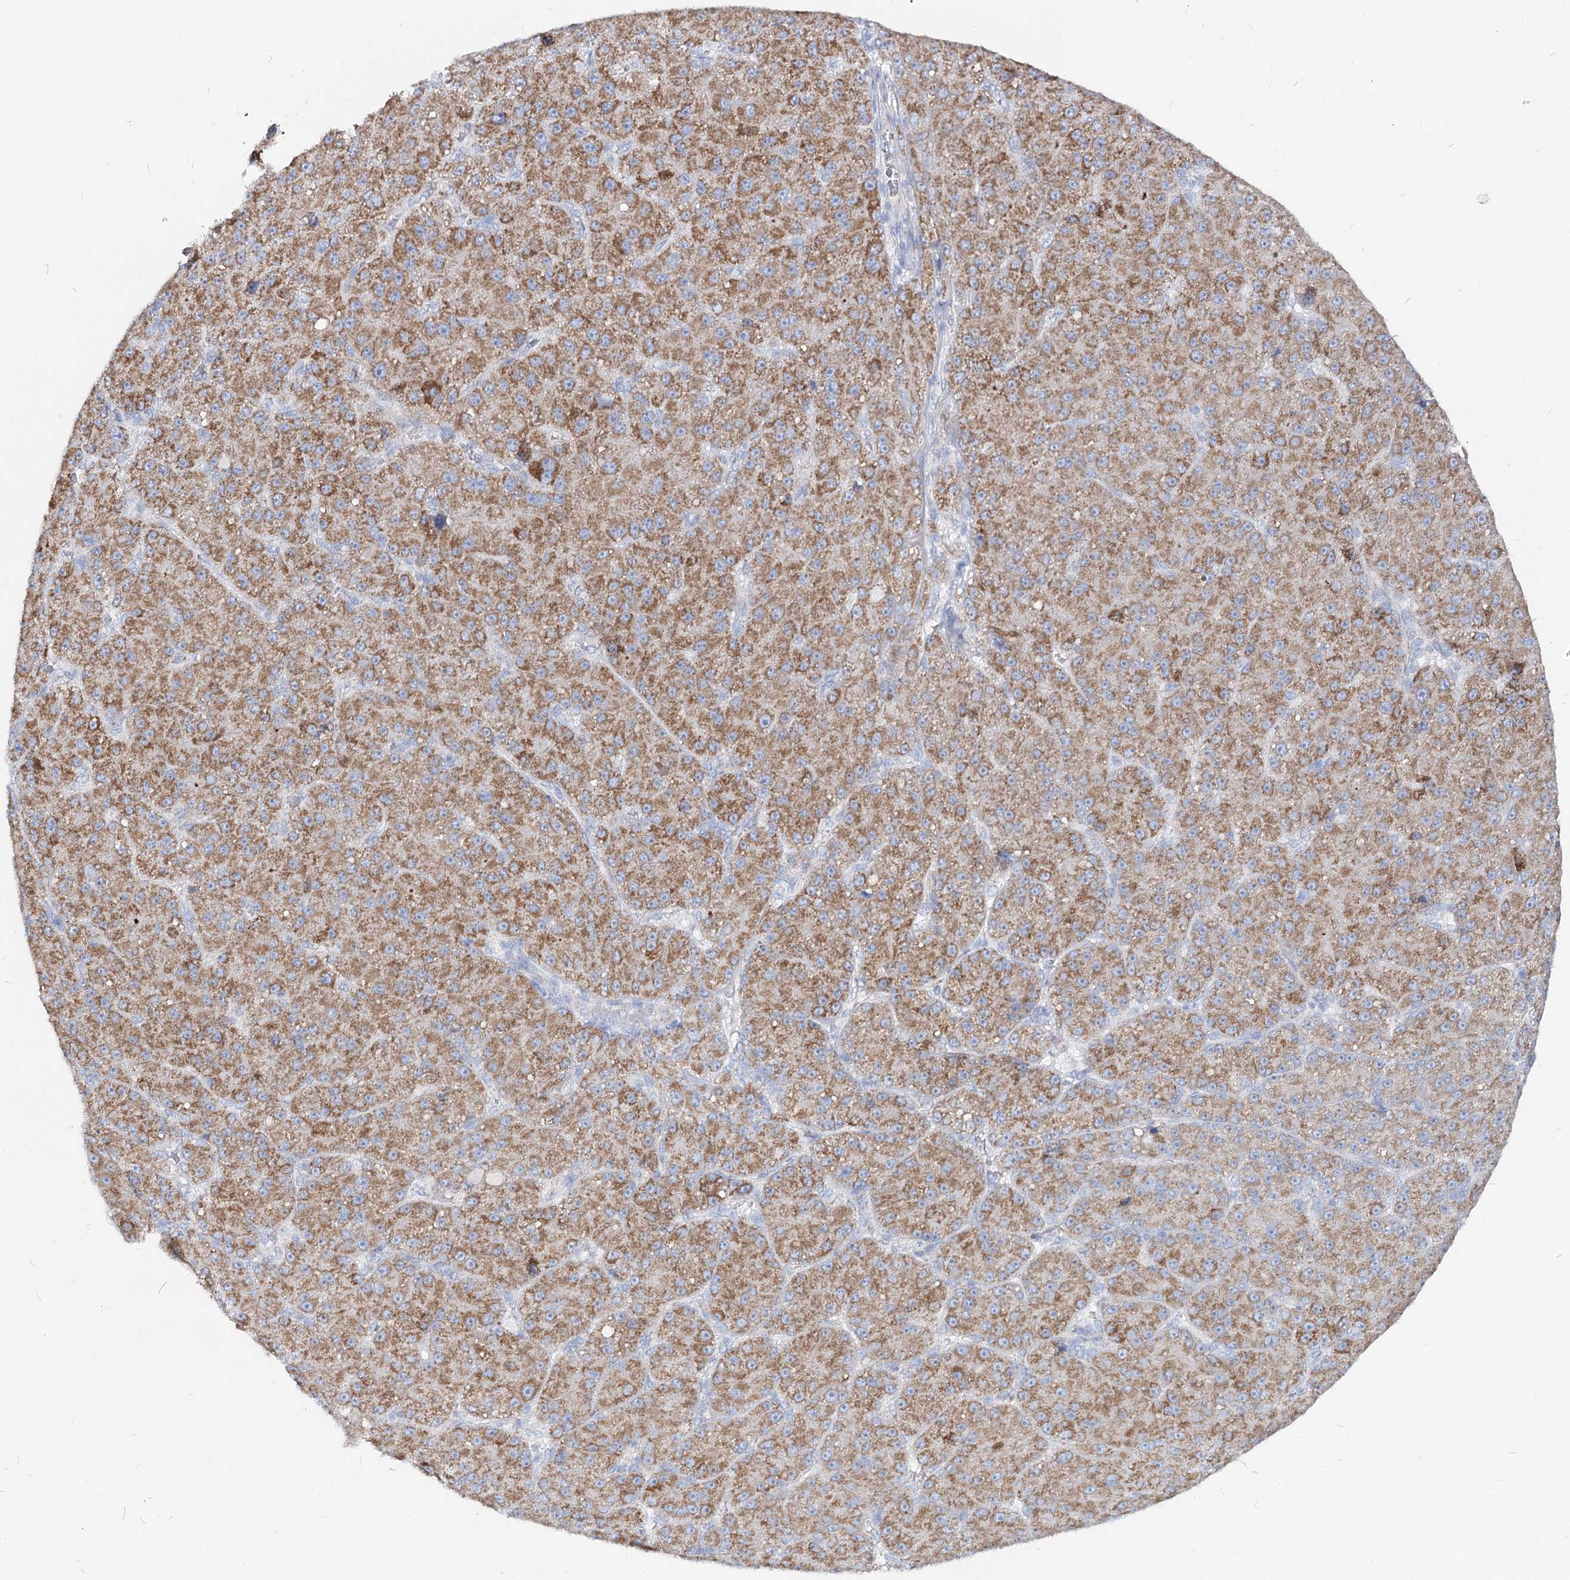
{"staining": {"intensity": "moderate", "quantity": ">75%", "location": "cytoplasmic/membranous"}, "tissue": "liver cancer", "cell_type": "Tumor cells", "image_type": "cancer", "snomed": [{"axis": "morphology", "description": "Carcinoma, Hepatocellular, NOS"}, {"axis": "topography", "description": "Liver"}], "caption": "Hepatocellular carcinoma (liver) stained with a brown dye displays moderate cytoplasmic/membranous positive staining in about >75% of tumor cells.", "gene": "MCCC2", "patient": {"sex": "male", "age": 67}}